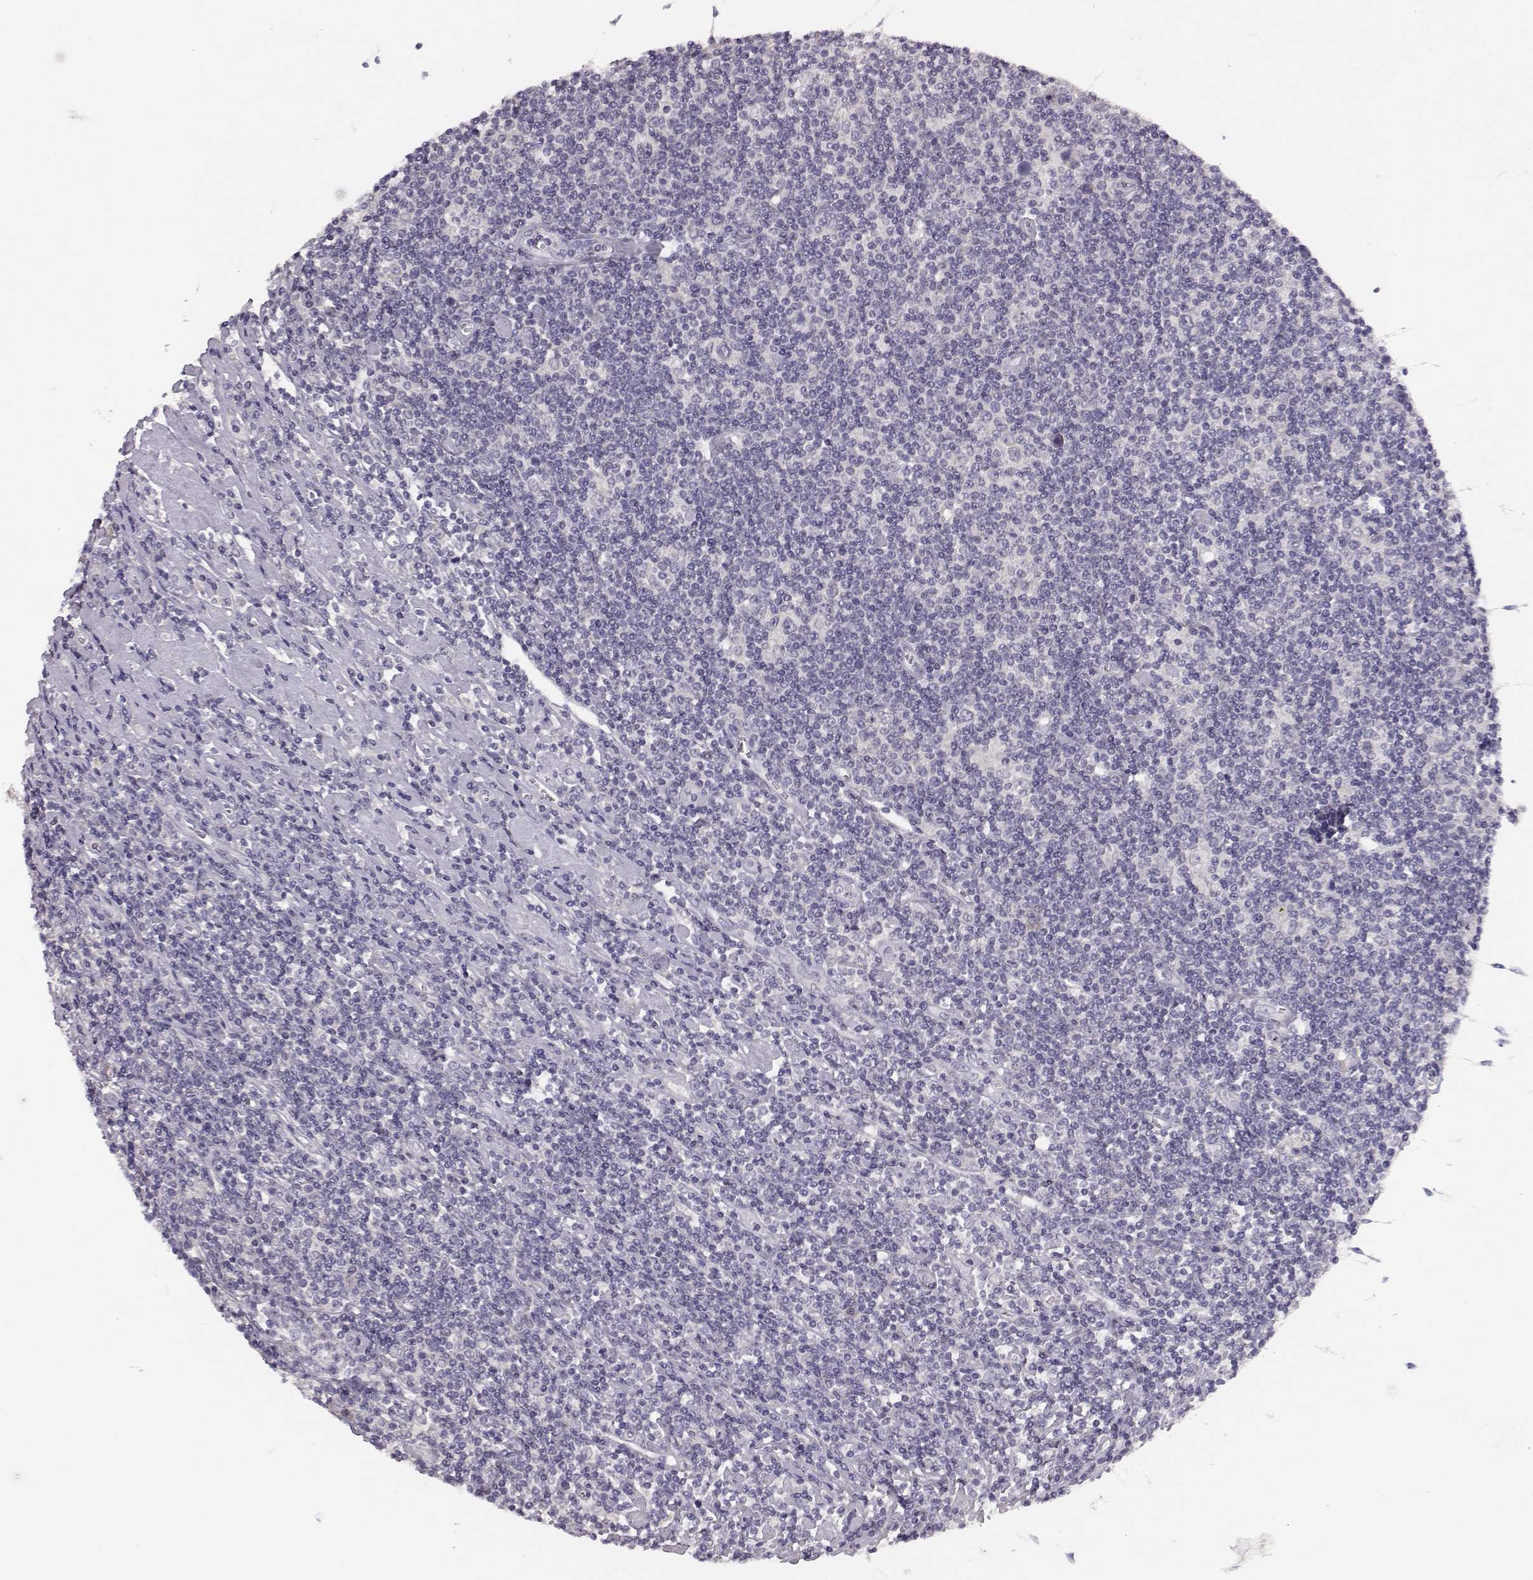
{"staining": {"intensity": "negative", "quantity": "none", "location": "none"}, "tissue": "lymphoma", "cell_type": "Tumor cells", "image_type": "cancer", "snomed": [{"axis": "morphology", "description": "Hodgkin's disease, NOS"}, {"axis": "topography", "description": "Lymph node"}], "caption": "The immunohistochemistry (IHC) micrograph has no significant expression in tumor cells of Hodgkin's disease tissue.", "gene": "BFSP2", "patient": {"sex": "male", "age": 40}}